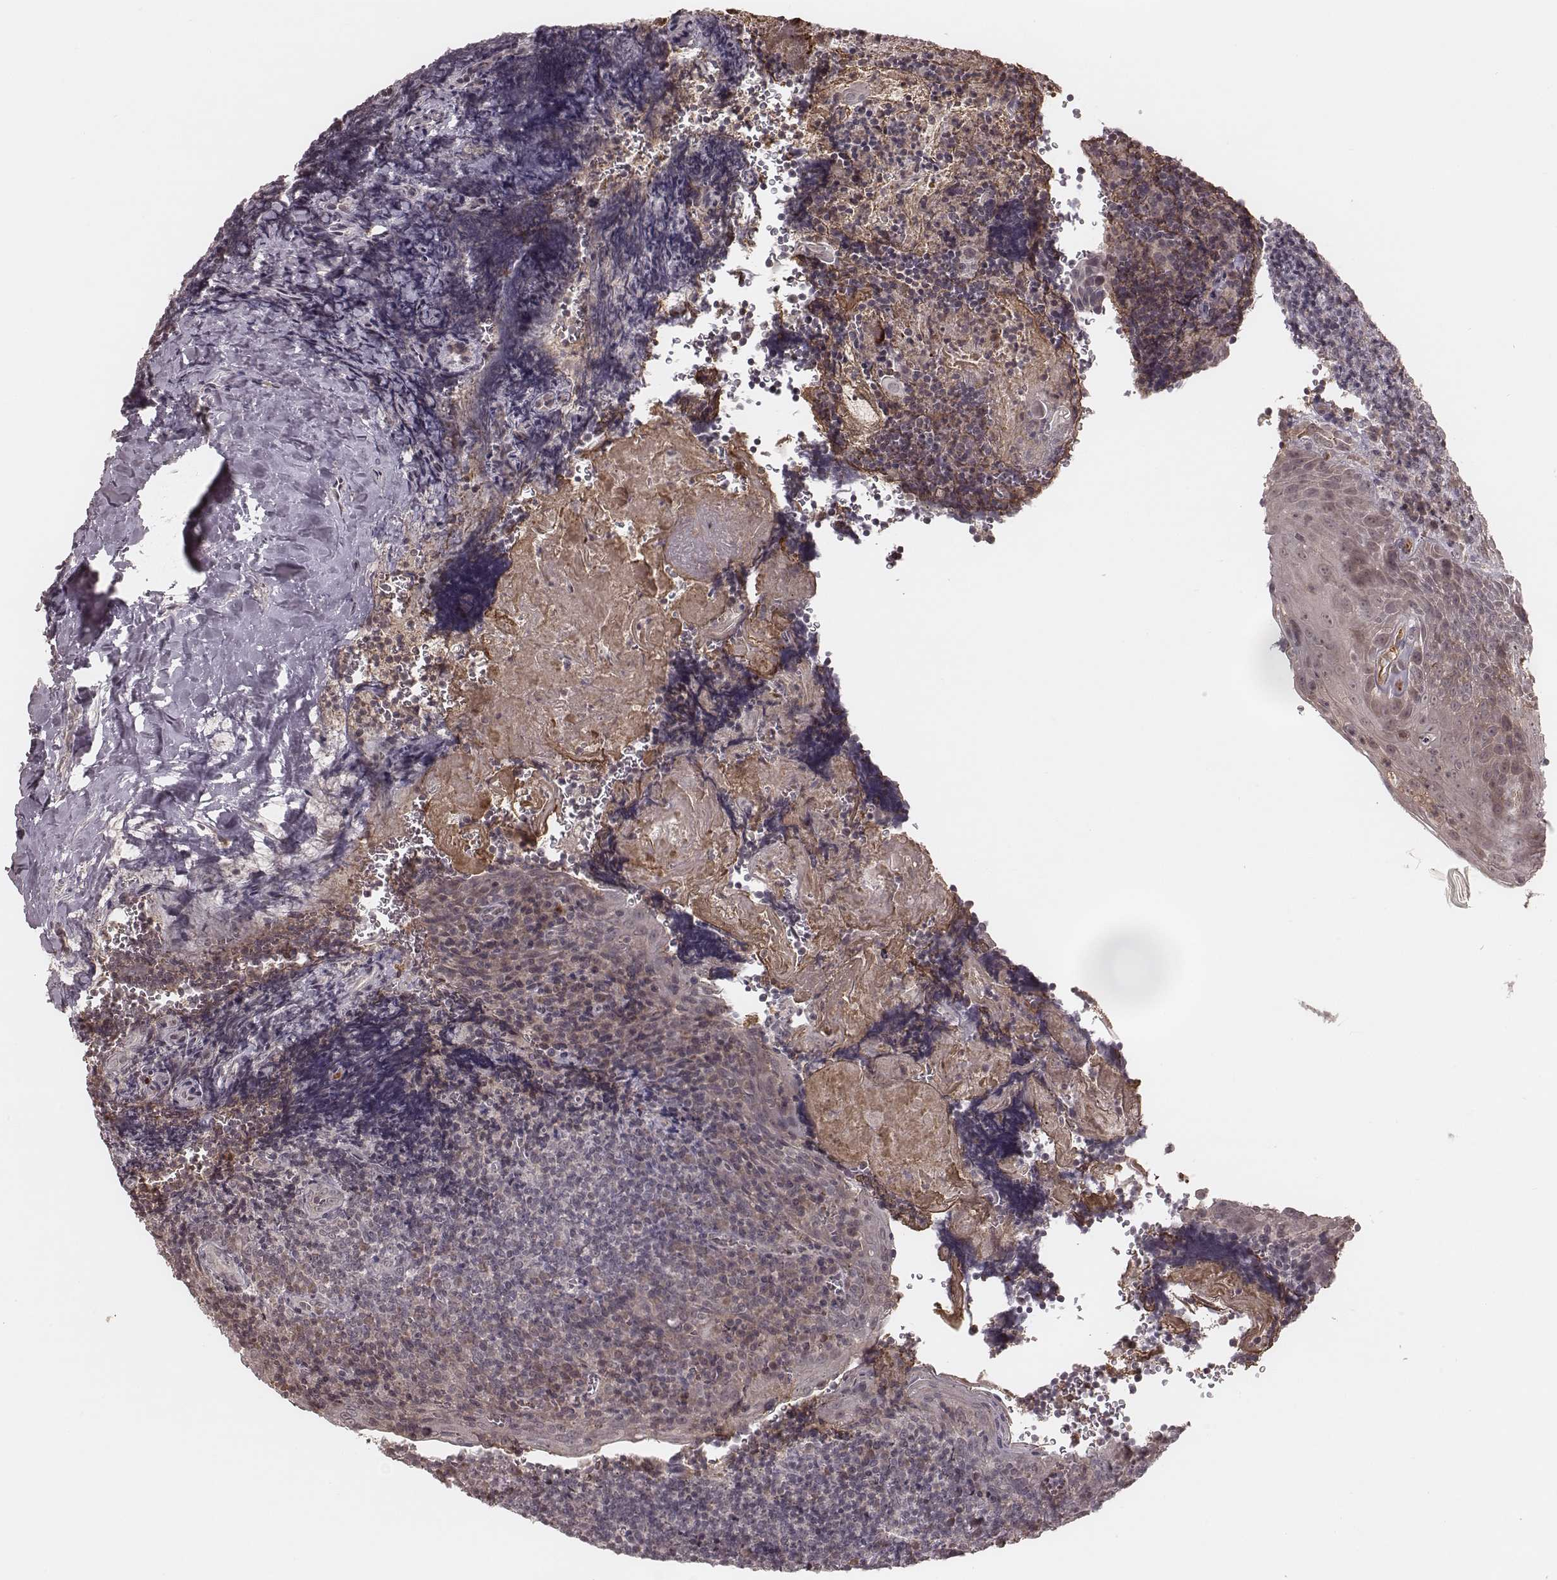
{"staining": {"intensity": "negative", "quantity": "none", "location": "none"}, "tissue": "tonsil", "cell_type": "Germinal center cells", "image_type": "normal", "snomed": [{"axis": "morphology", "description": "Normal tissue, NOS"}, {"axis": "morphology", "description": "Inflammation, NOS"}, {"axis": "topography", "description": "Tonsil"}], "caption": "Protein analysis of benign tonsil exhibits no significant expression in germinal center cells. The staining was performed using DAB (3,3'-diaminobenzidine) to visualize the protein expression in brown, while the nuclei were stained in blue with hematoxylin (Magnification: 20x).", "gene": "IL5", "patient": {"sex": "female", "age": 31}}